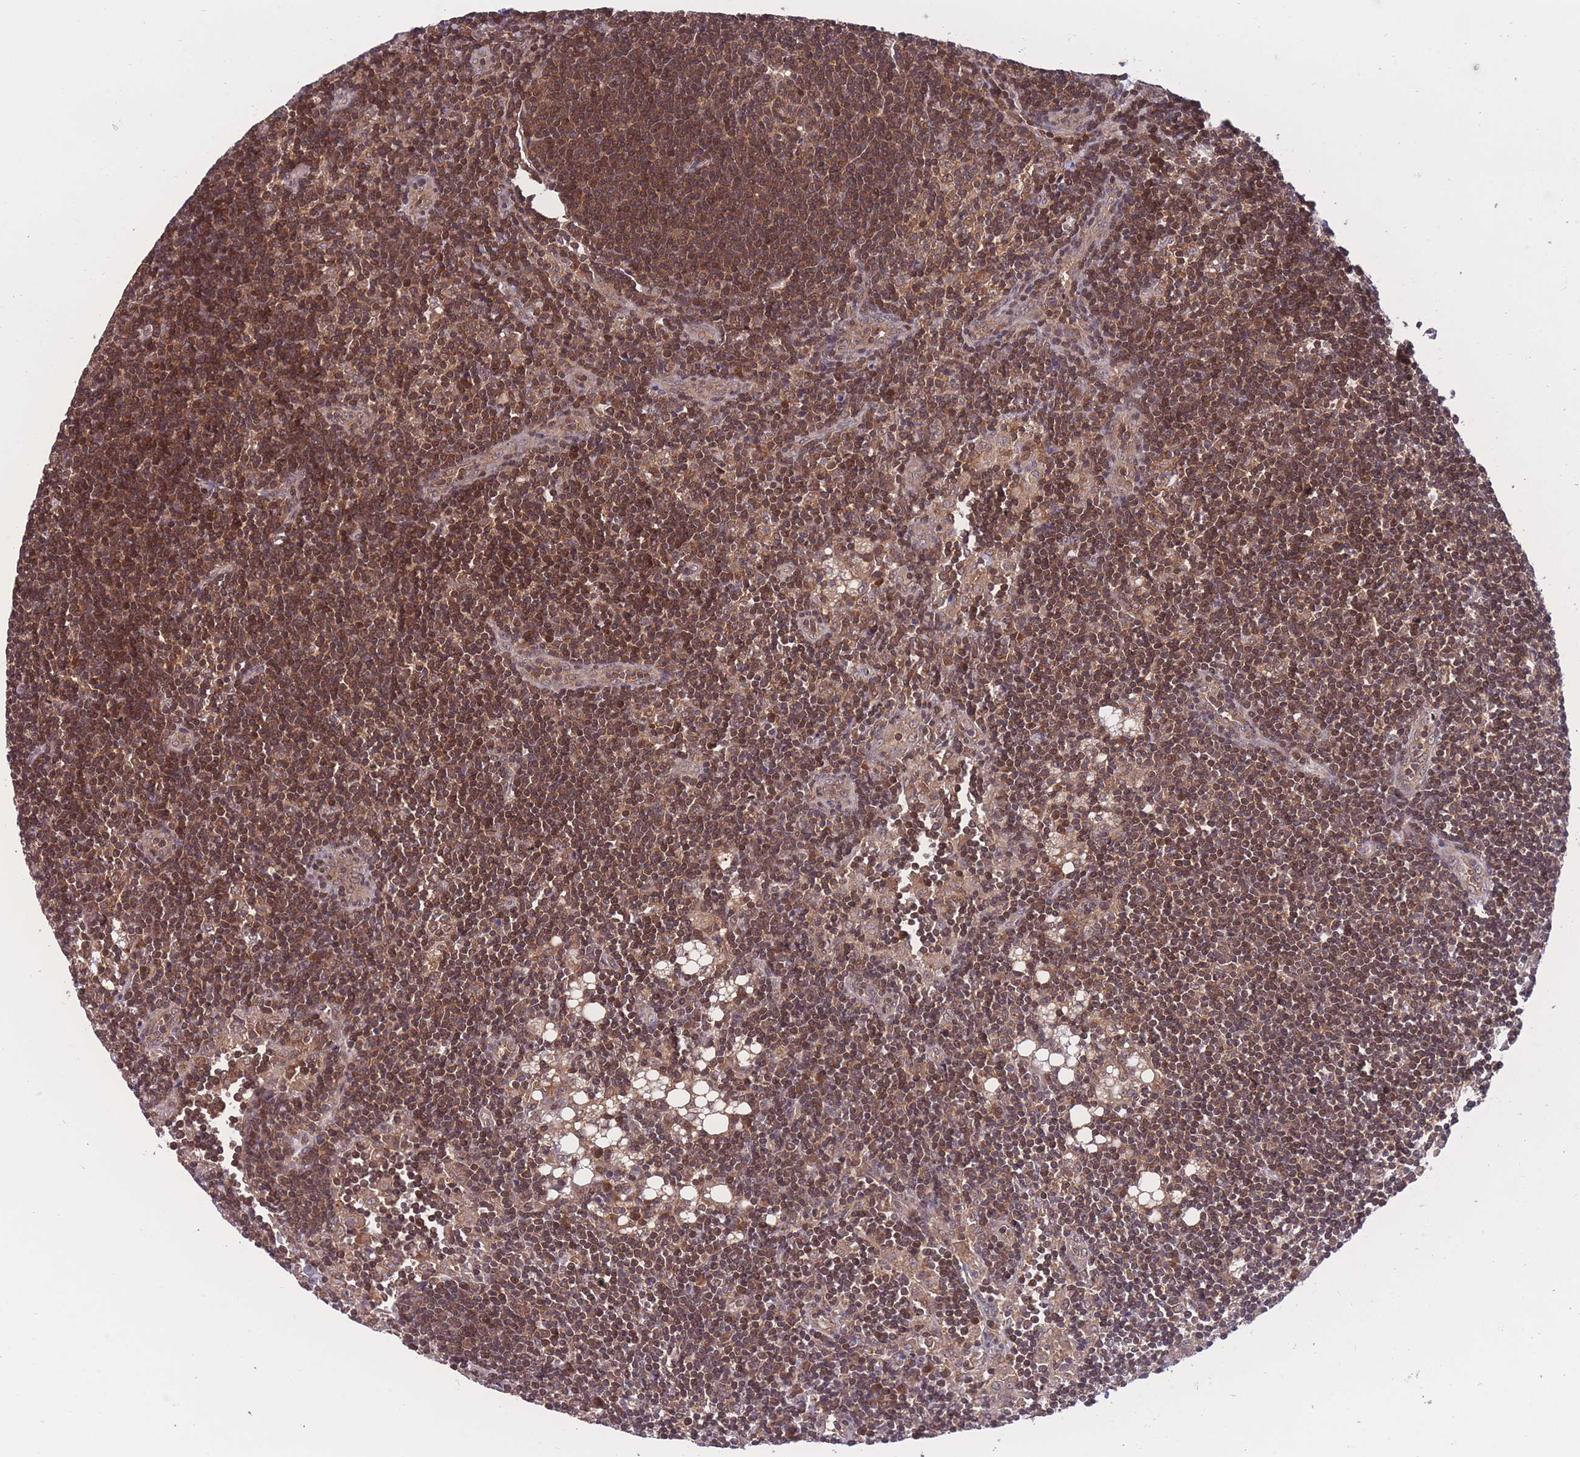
{"staining": {"intensity": "weak", "quantity": "25%-75%", "location": "cytoplasmic/membranous"}, "tissue": "lymph node", "cell_type": "Germinal center cells", "image_type": "normal", "snomed": [{"axis": "morphology", "description": "Normal tissue, NOS"}, {"axis": "topography", "description": "Lymph node"}], "caption": "Lymph node stained for a protein exhibits weak cytoplasmic/membranous positivity in germinal center cells.", "gene": "UBE2NL", "patient": {"sex": "male", "age": 24}}